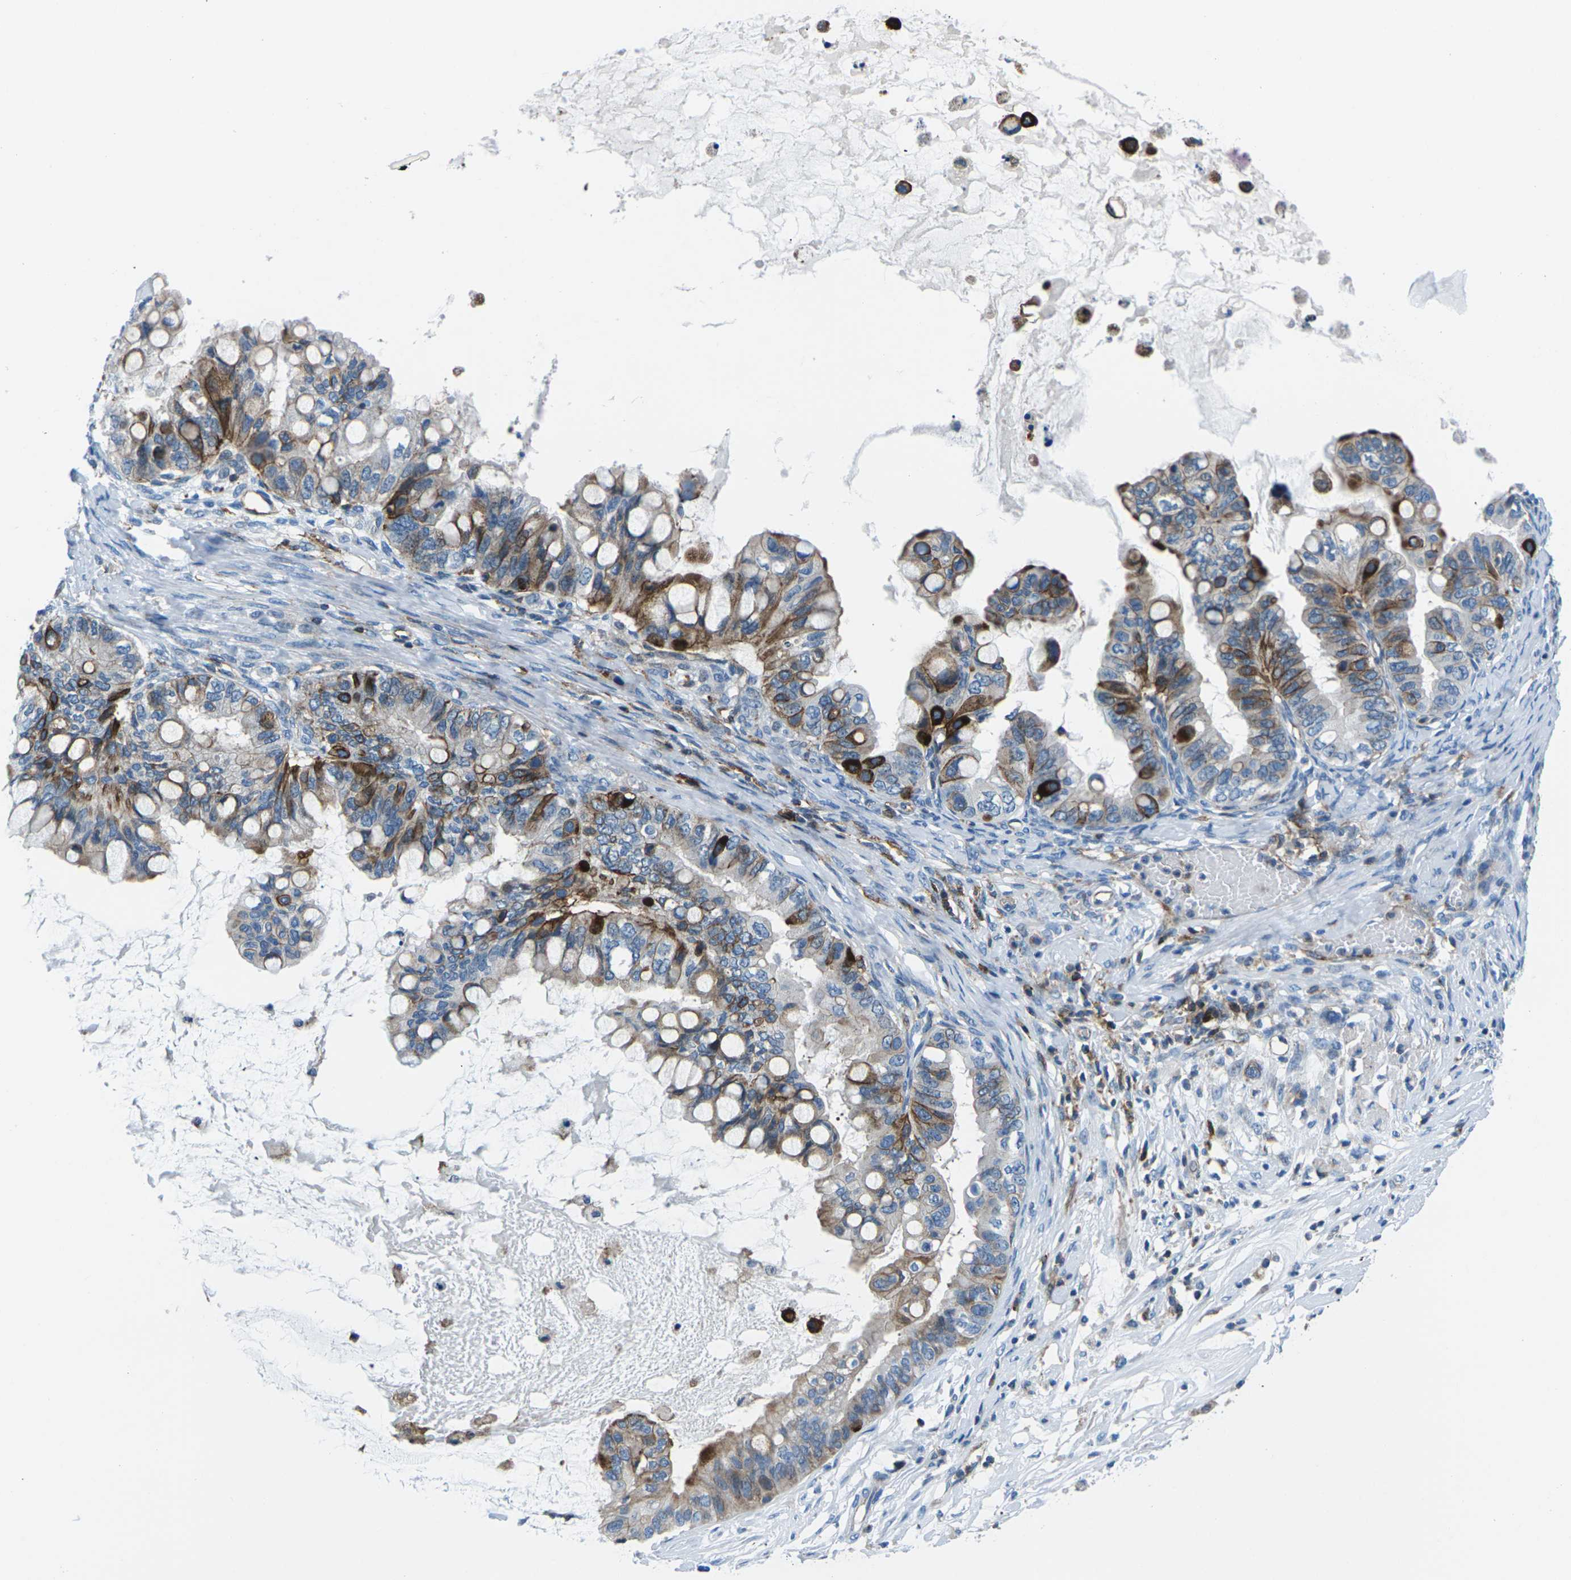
{"staining": {"intensity": "moderate", "quantity": ">75%", "location": "cytoplasmic/membranous"}, "tissue": "ovarian cancer", "cell_type": "Tumor cells", "image_type": "cancer", "snomed": [{"axis": "morphology", "description": "Cystadenocarcinoma, mucinous, NOS"}, {"axis": "topography", "description": "Ovary"}], "caption": "The histopathology image displays a brown stain indicating the presence of a protein in the cytoplasmic/membranous of tumor cells in ovarian cancer. The protein of interest is shown in brown color, while the nuclei are stained blue.", "gene": "SOCS4", "patient": {"sex": "female", "age": 80}}